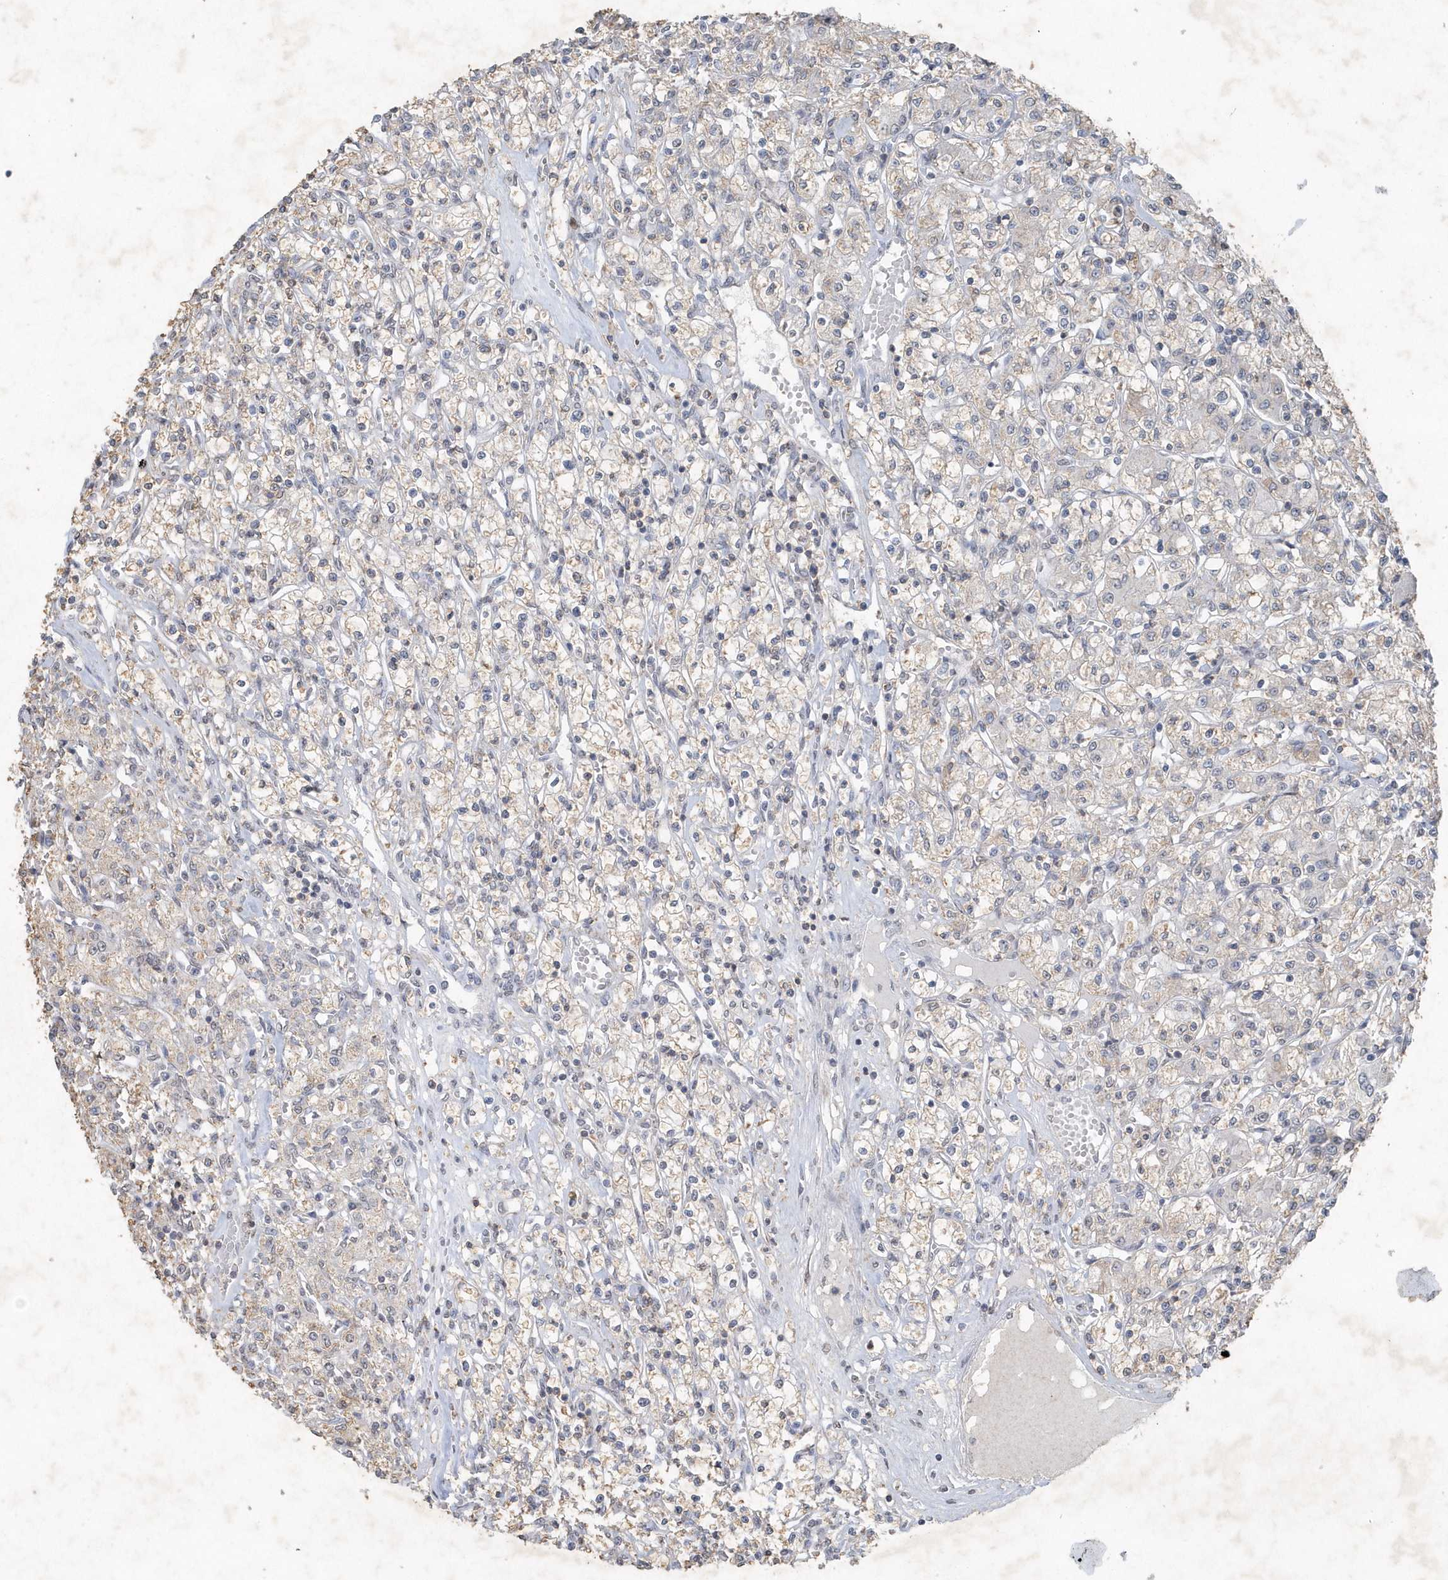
{"staining": {"intensity": "weak", "quantity": "25%-75%", "location": "cytoplasmic/membranous"}, "tissue": "renal cancer", "cell_type": "Tumor cells", "image_type": "cancer", "snomed": [{"axis": "morphology", "description": "Adenocarcinoma, NOS"}, {"axis": "topography", "description": "Kidney"}], "caption": "Human renal cancer stained with a protein marker shows weak staining in tumor cells.", "gene": "PDCD1", "patient": {"sex": "female", "age": 59}}